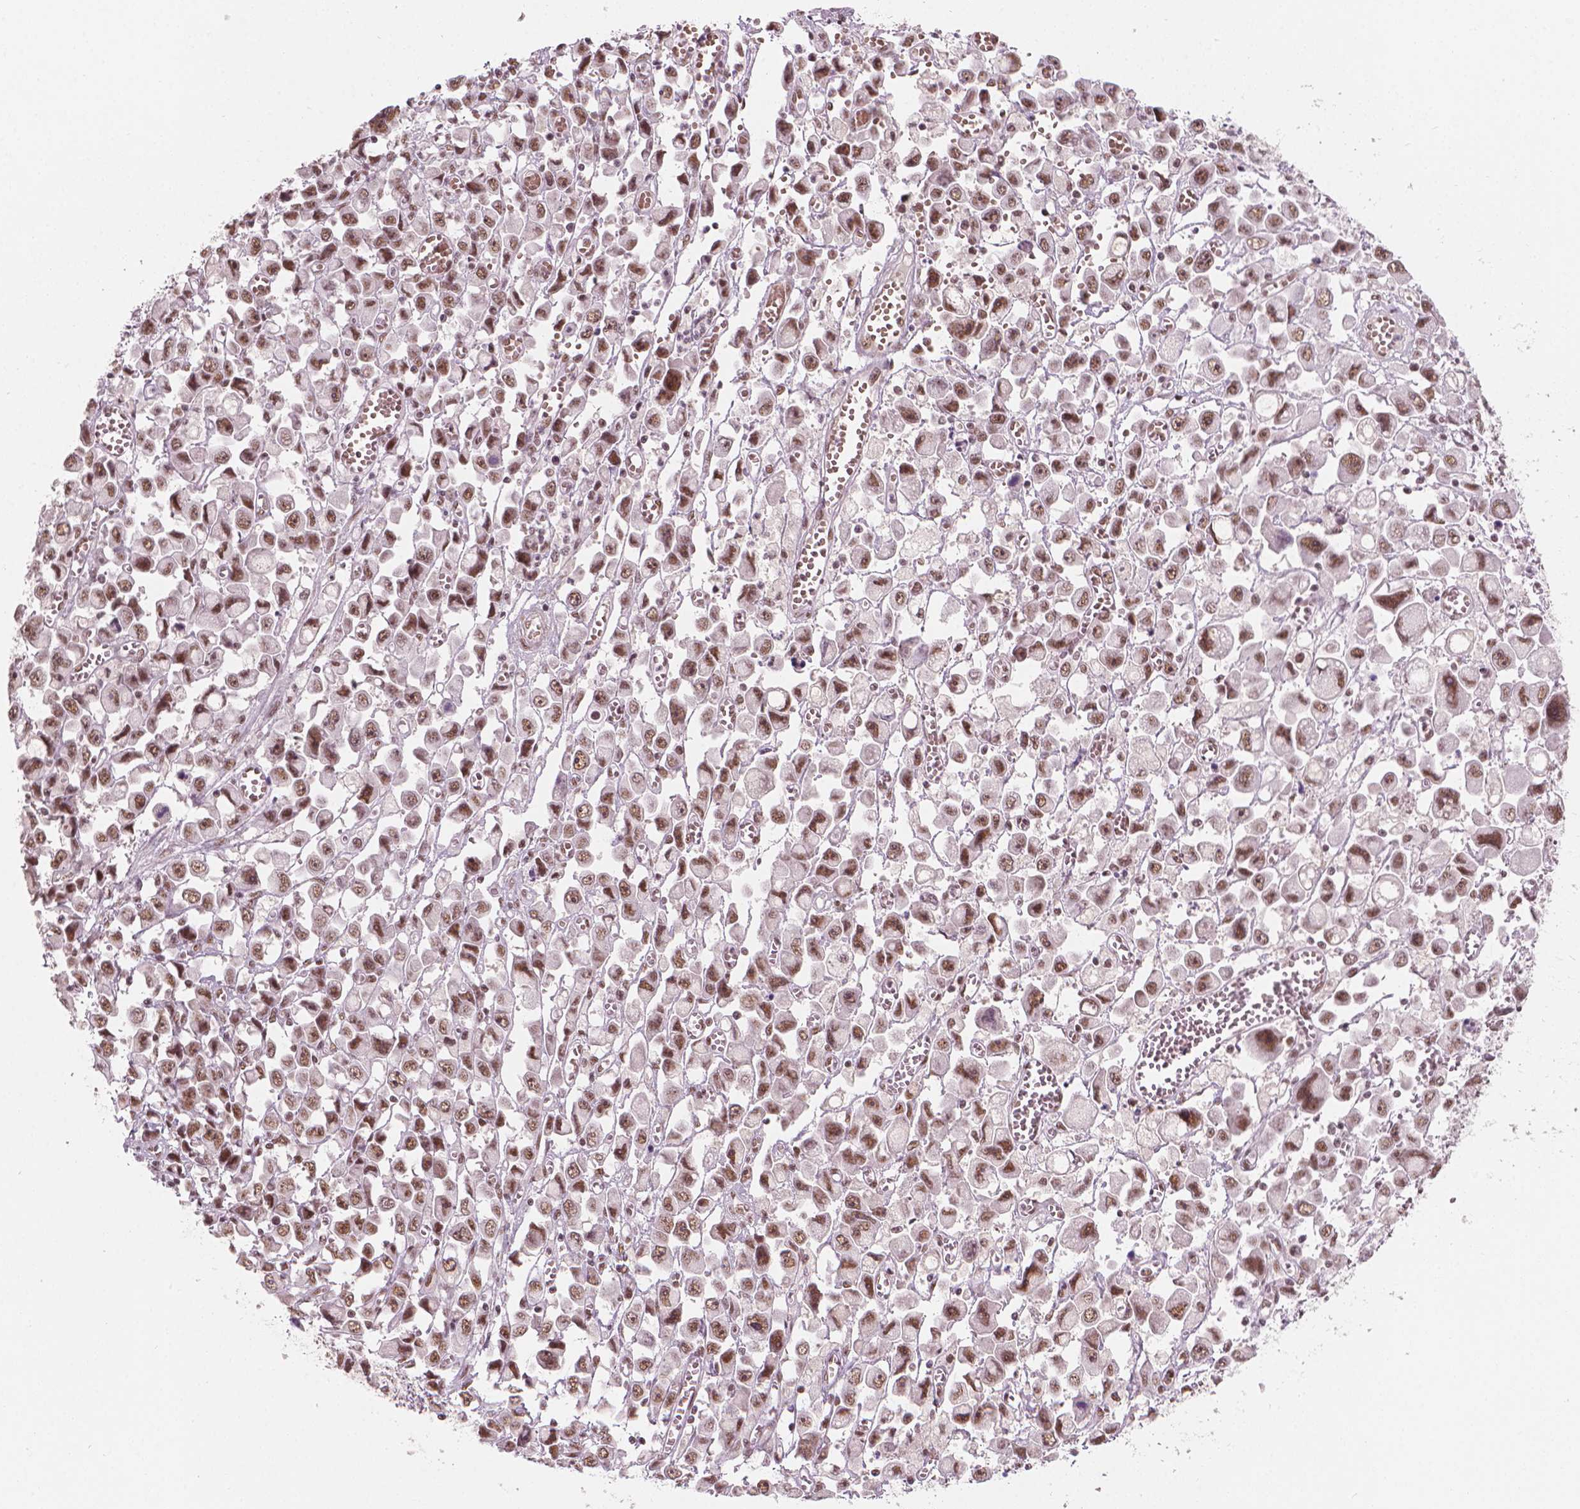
{"staining": {"intensity": "moderate", "quantity": "25%-75%", "location": "nuclear"}, "tissue": "stomach cancer", "cell_type": "Tumor cells", "image_type": "cancer", "snomed": [{"axis": "morphology", "description": "Adenocarcinoma, NOS"}, {"axis": "topography", "description": "Stomach, upper"}], "caption": "Immunohistochemistry (DAB (3,3'-diaminobenzidine)) staining of stomach cancer shows moderate nuclear protein staining in approximately 25%-75% of tumor cells. (IHC, brightfield microscopy, high magnification).", "gene": "ELF2", "patient": {"sex": "male", "age": 70}}